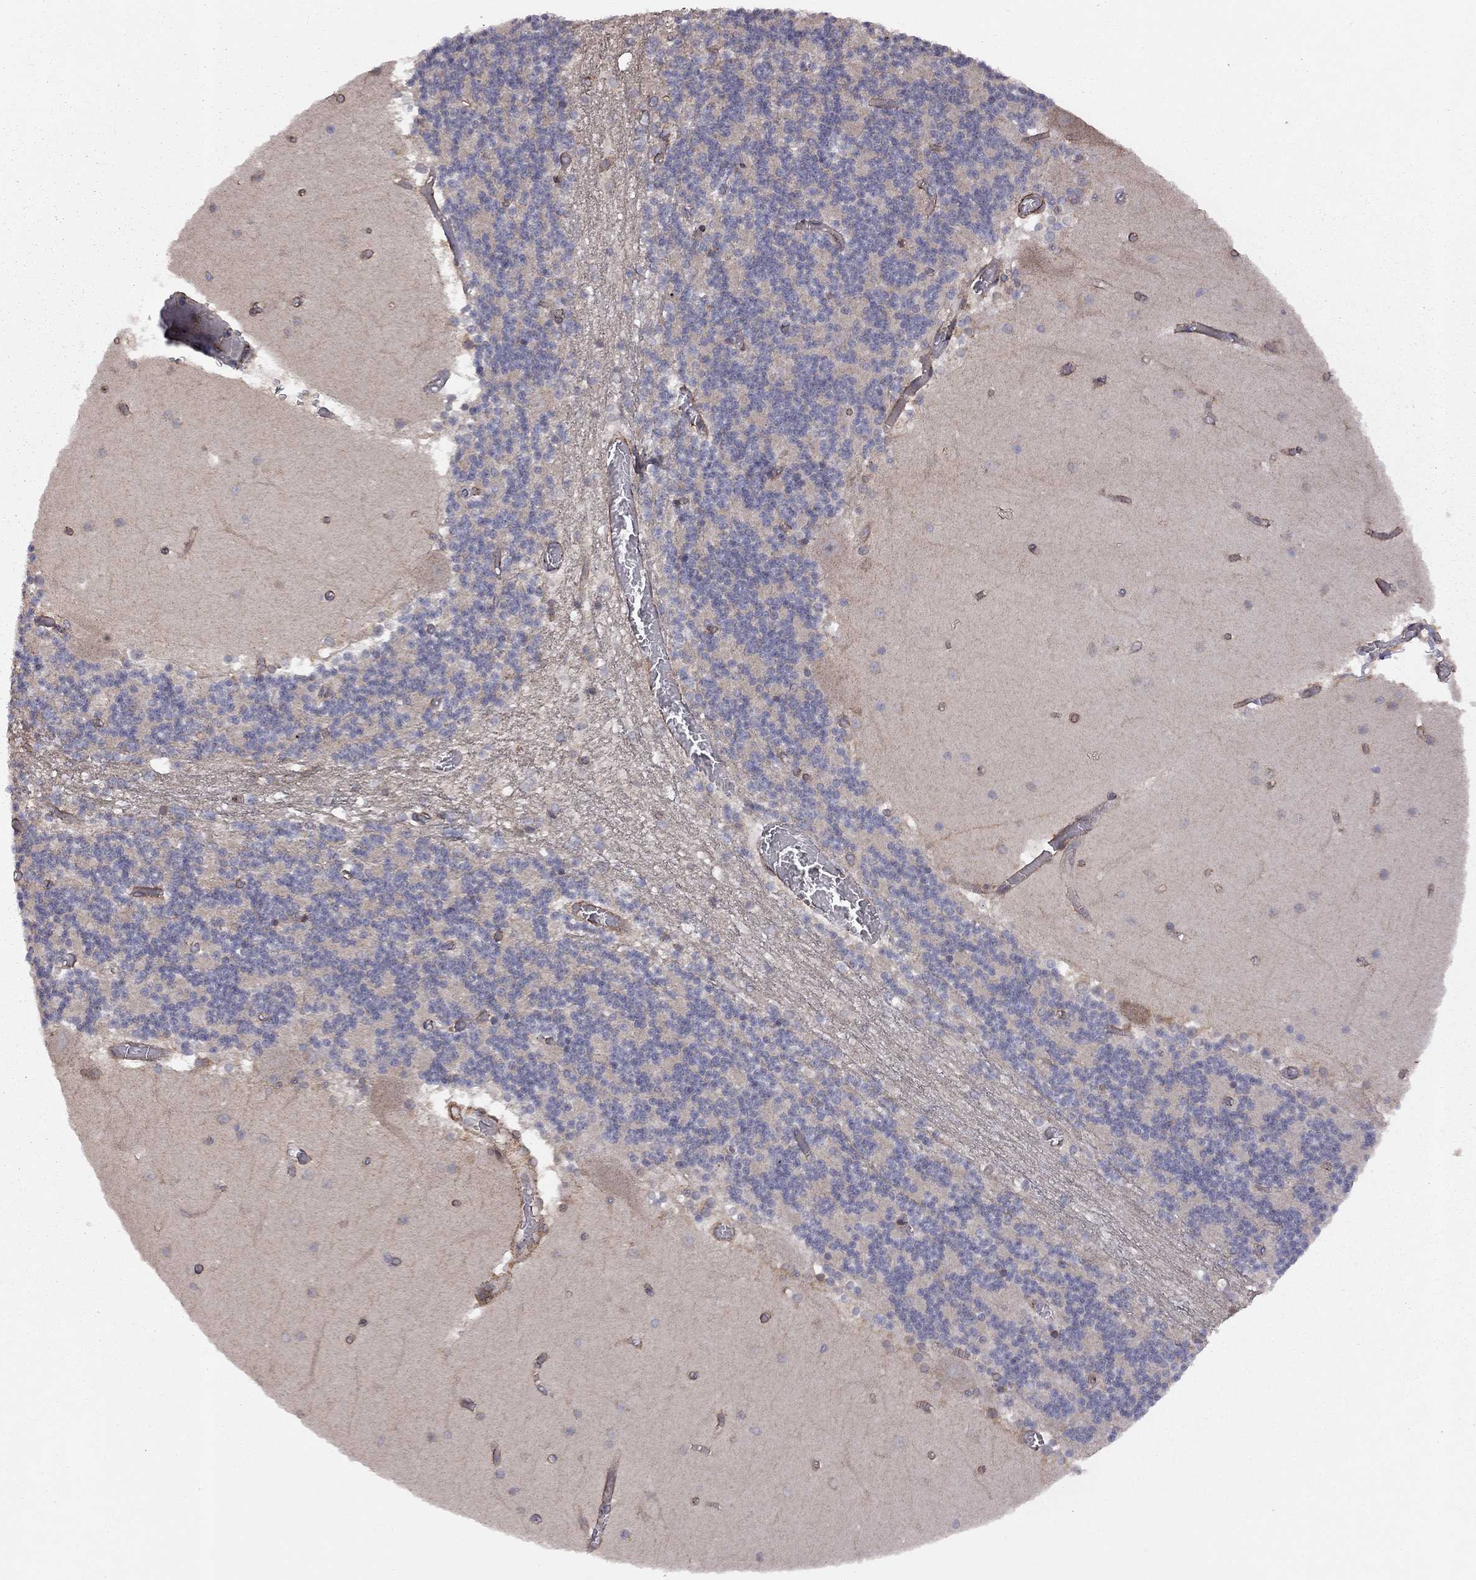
{"staining": {"intensity": "negative", "quantity": "none", "location": "none"}, "tissue": "cerebellum", "cell_type": "Cells in granular layer", "image_type": "normal", "snomed": [{"axis": "morphology", "description": "Normal tissue, NOS"}, {"axis": "topography", "description": "Cerebellum"}], "caption": "IHC of benign human cerebellum displays no positivity in cells in granular layer.", "gene": "EXOC3L2", "patient": {"sex": "female", "age": 28}}